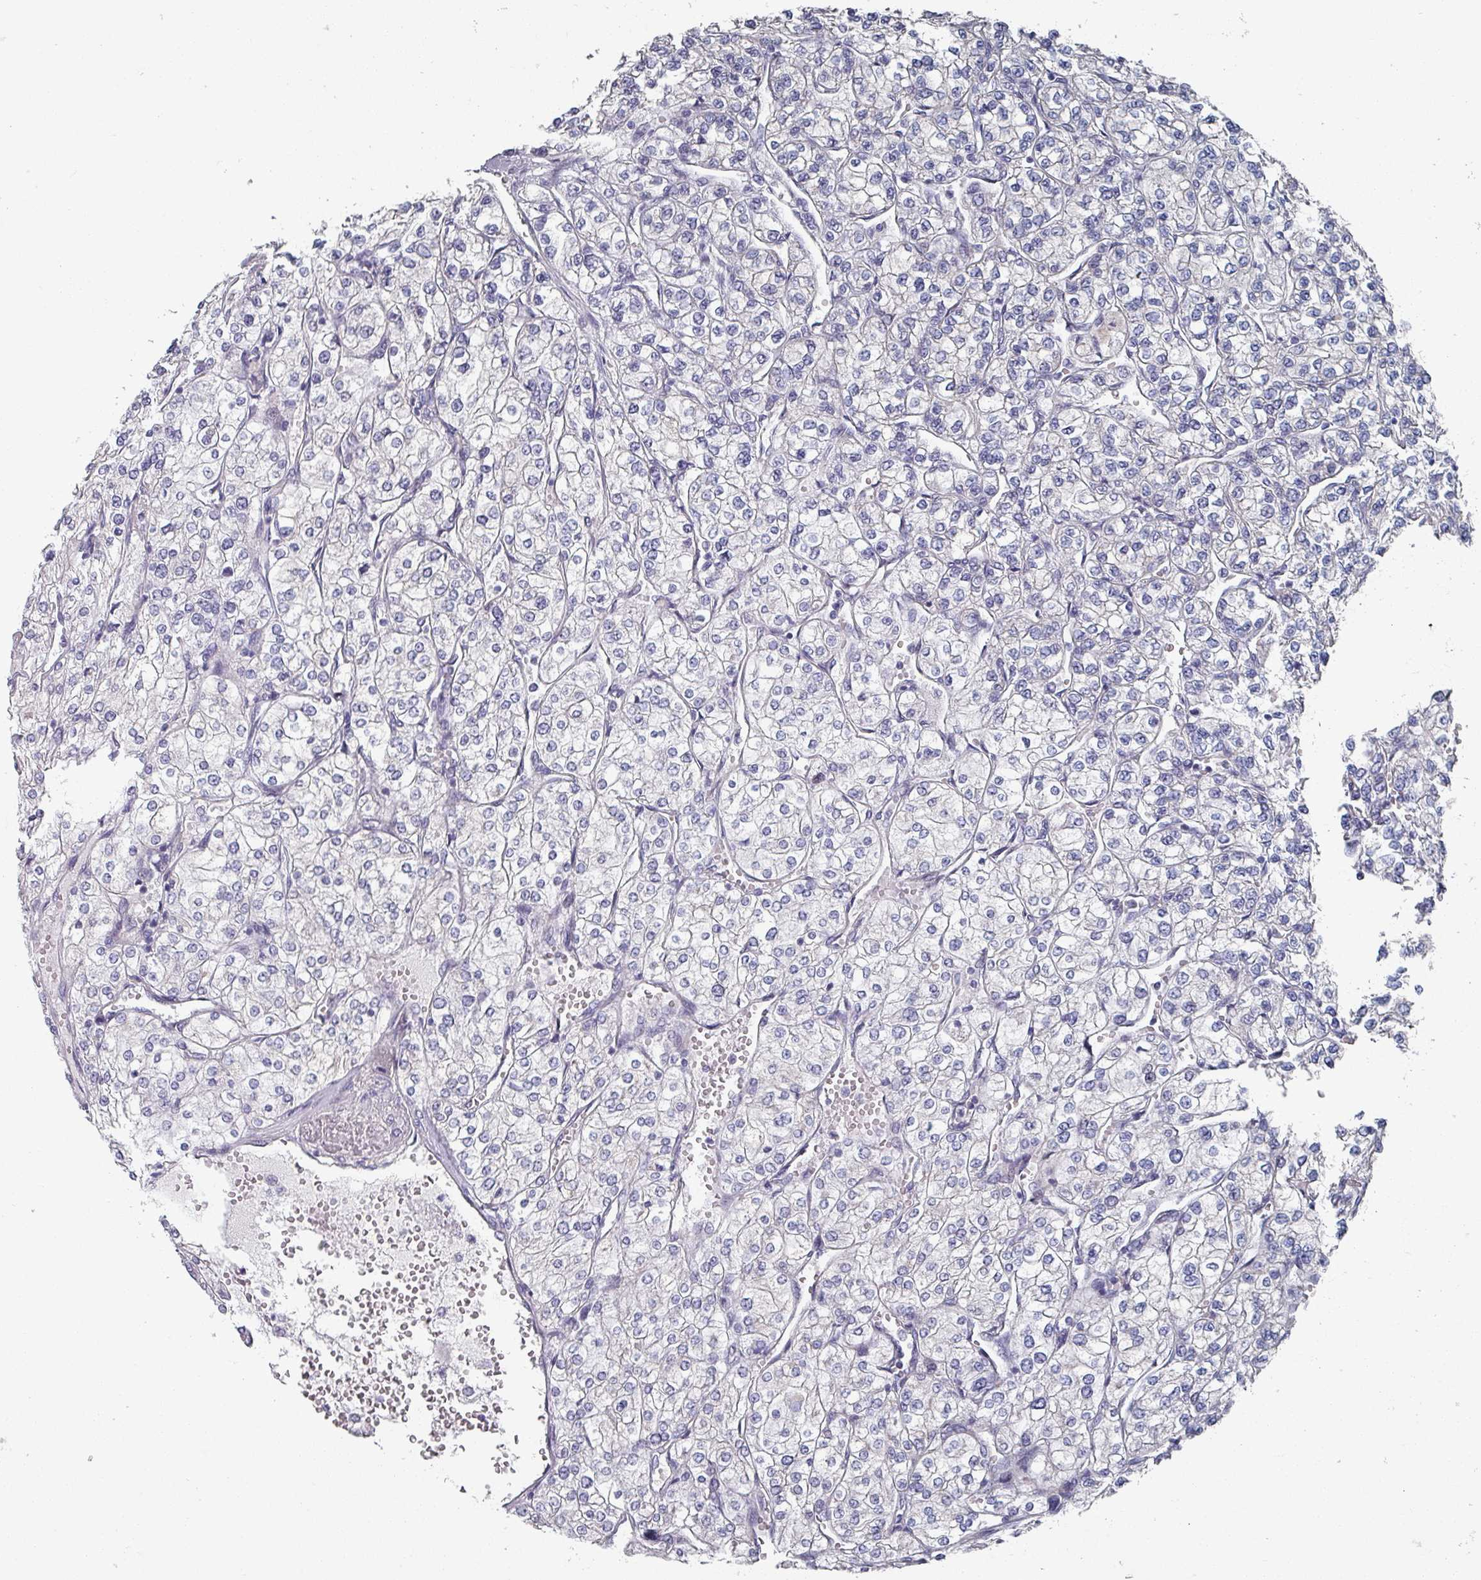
{"staining": {"intensity": "negative", "quantity": "none", "location": "none"}, "tissue": "renal cancer", "cell_type": "Tumor cells", "image_type": "cancer", "snomed": [{"axis": "morphology", "description": "Adenocarcinoma, NOS"}, {"axis": "topography", "description": "Kidney"}], "caption": "DAB immunohistochemical staining of human renal cancer exhibits no significant expression in tumor cells.", "gene": "EFL1", "patient": {"sex": "male", "age": 80}}